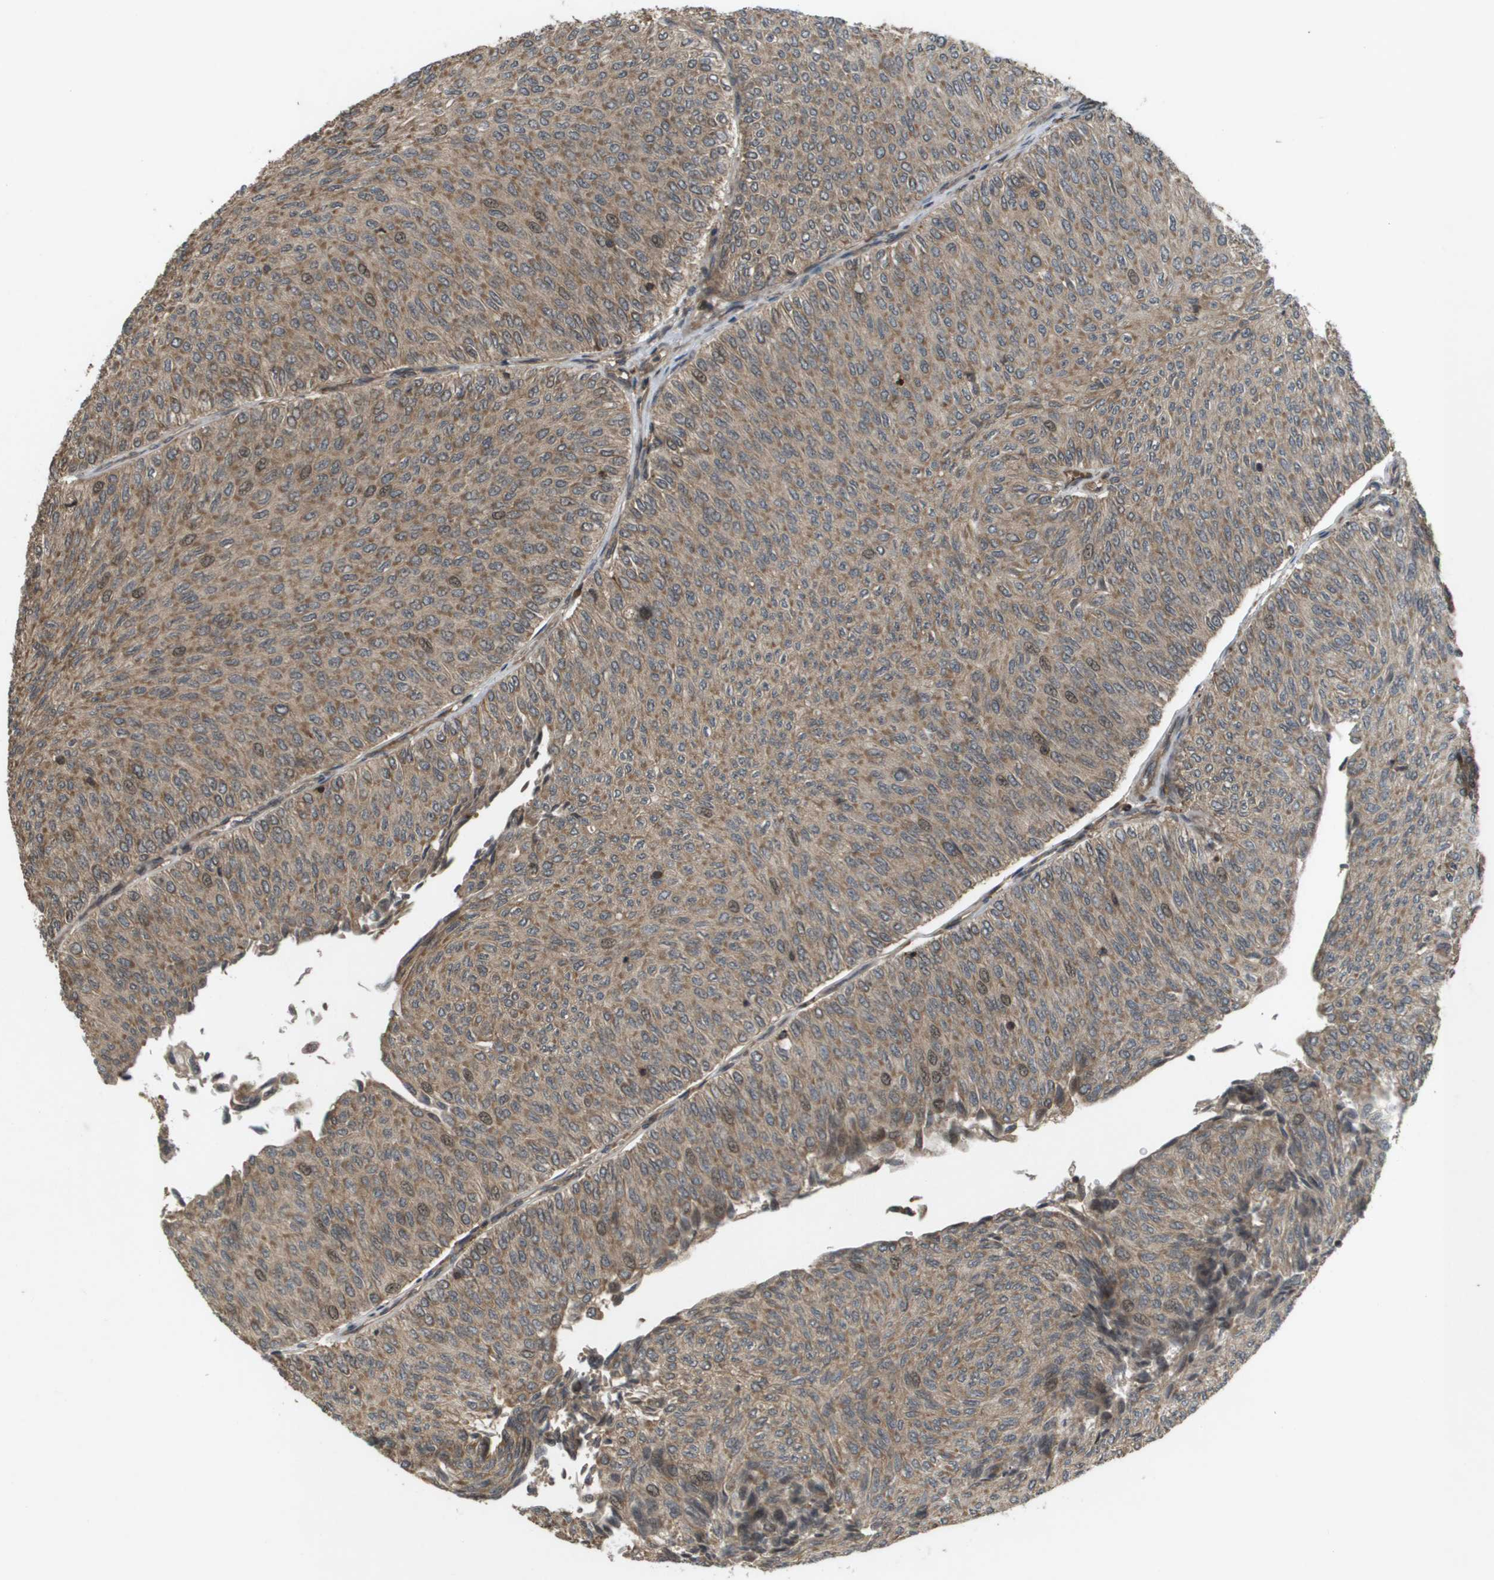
{"staining": {"intensity": "moderate", "quantity": ">75%", "location": "cytoplasmic/membranous"}, "tissue": "urothelial cancer", "cell_type": "Tumor cells", "image_type": "cancer", "snomed": [{"axis": "morphology", "description": "Urothelial carcinoma, Low grade"}, {"axis": "topography", "description": "Urinary bladder"}], "caption": "Tumor cells demonstrate moderate cytoplasmic/membranous positivity in about >75% of cells in low-grade urothelial carcinoma.", "gene": "KIF11", "patient": {"sex": "male", "age": 78}}